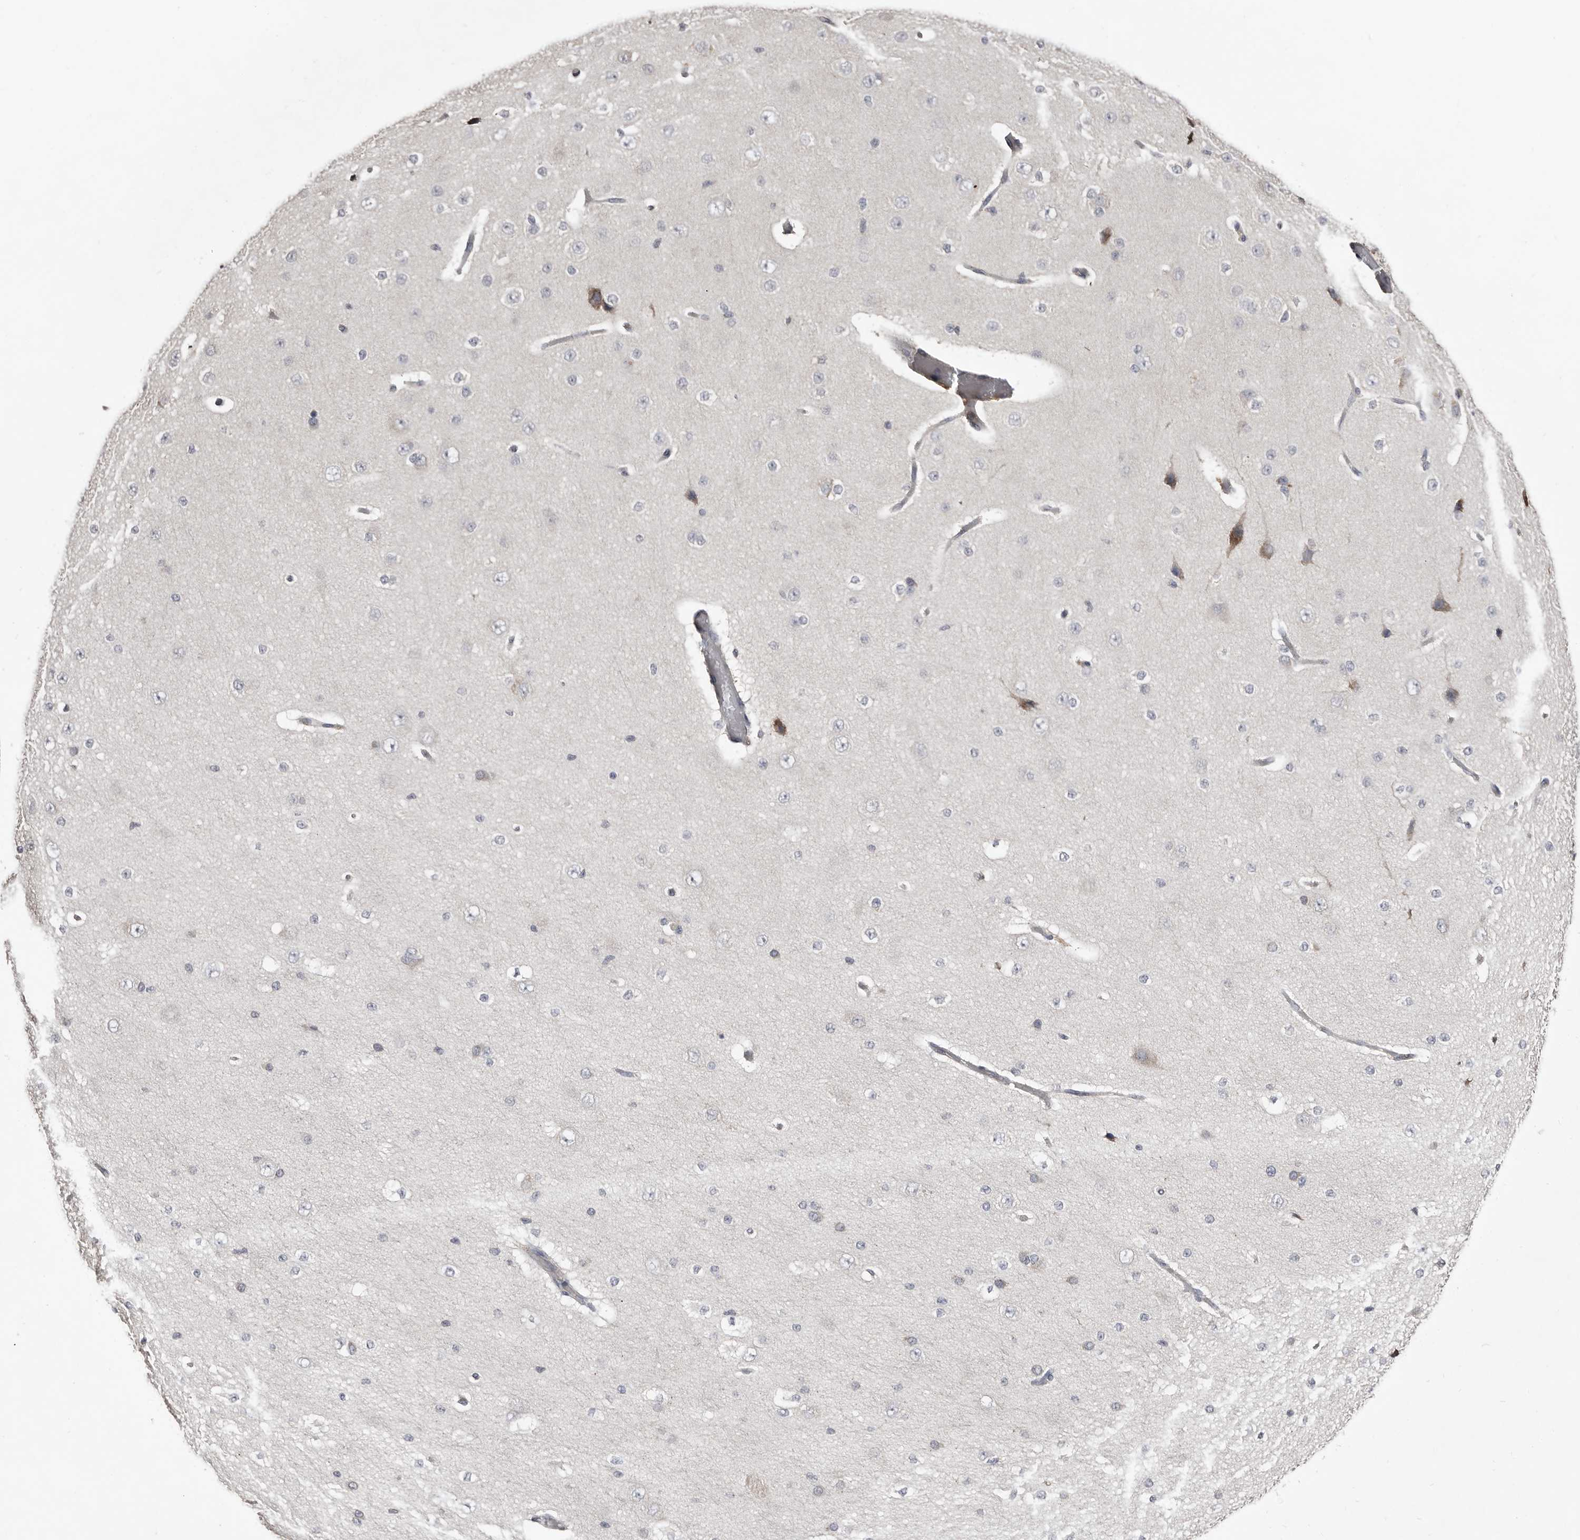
{"staining": {"intensity": "negative", "quantity": "none", "location": "none"}, "tissue": "cerebral cortex", "cell_type": "Endothelial cells", "image_type": "normal", "snomed": [{"axis": "morphology", "description": "Normal tissue, NOS"}, {"axis": "morphology", "description": "Developmental malformation"}, {"axis": "topography", "description": "Cerebral cortex"}], "caption": "DAB (3,3'-diaminobenzidine) immunohistochemical staining of benign human cerebral cortex shows no significant expression in endothelial cells. (DAB (3,3'-diaminobenzidine) immunohistochemistry visualized using brightfield microscopy, high magnification).", "gene": "SLC39A2", "patient": {"sex": "female", "age": 30}}